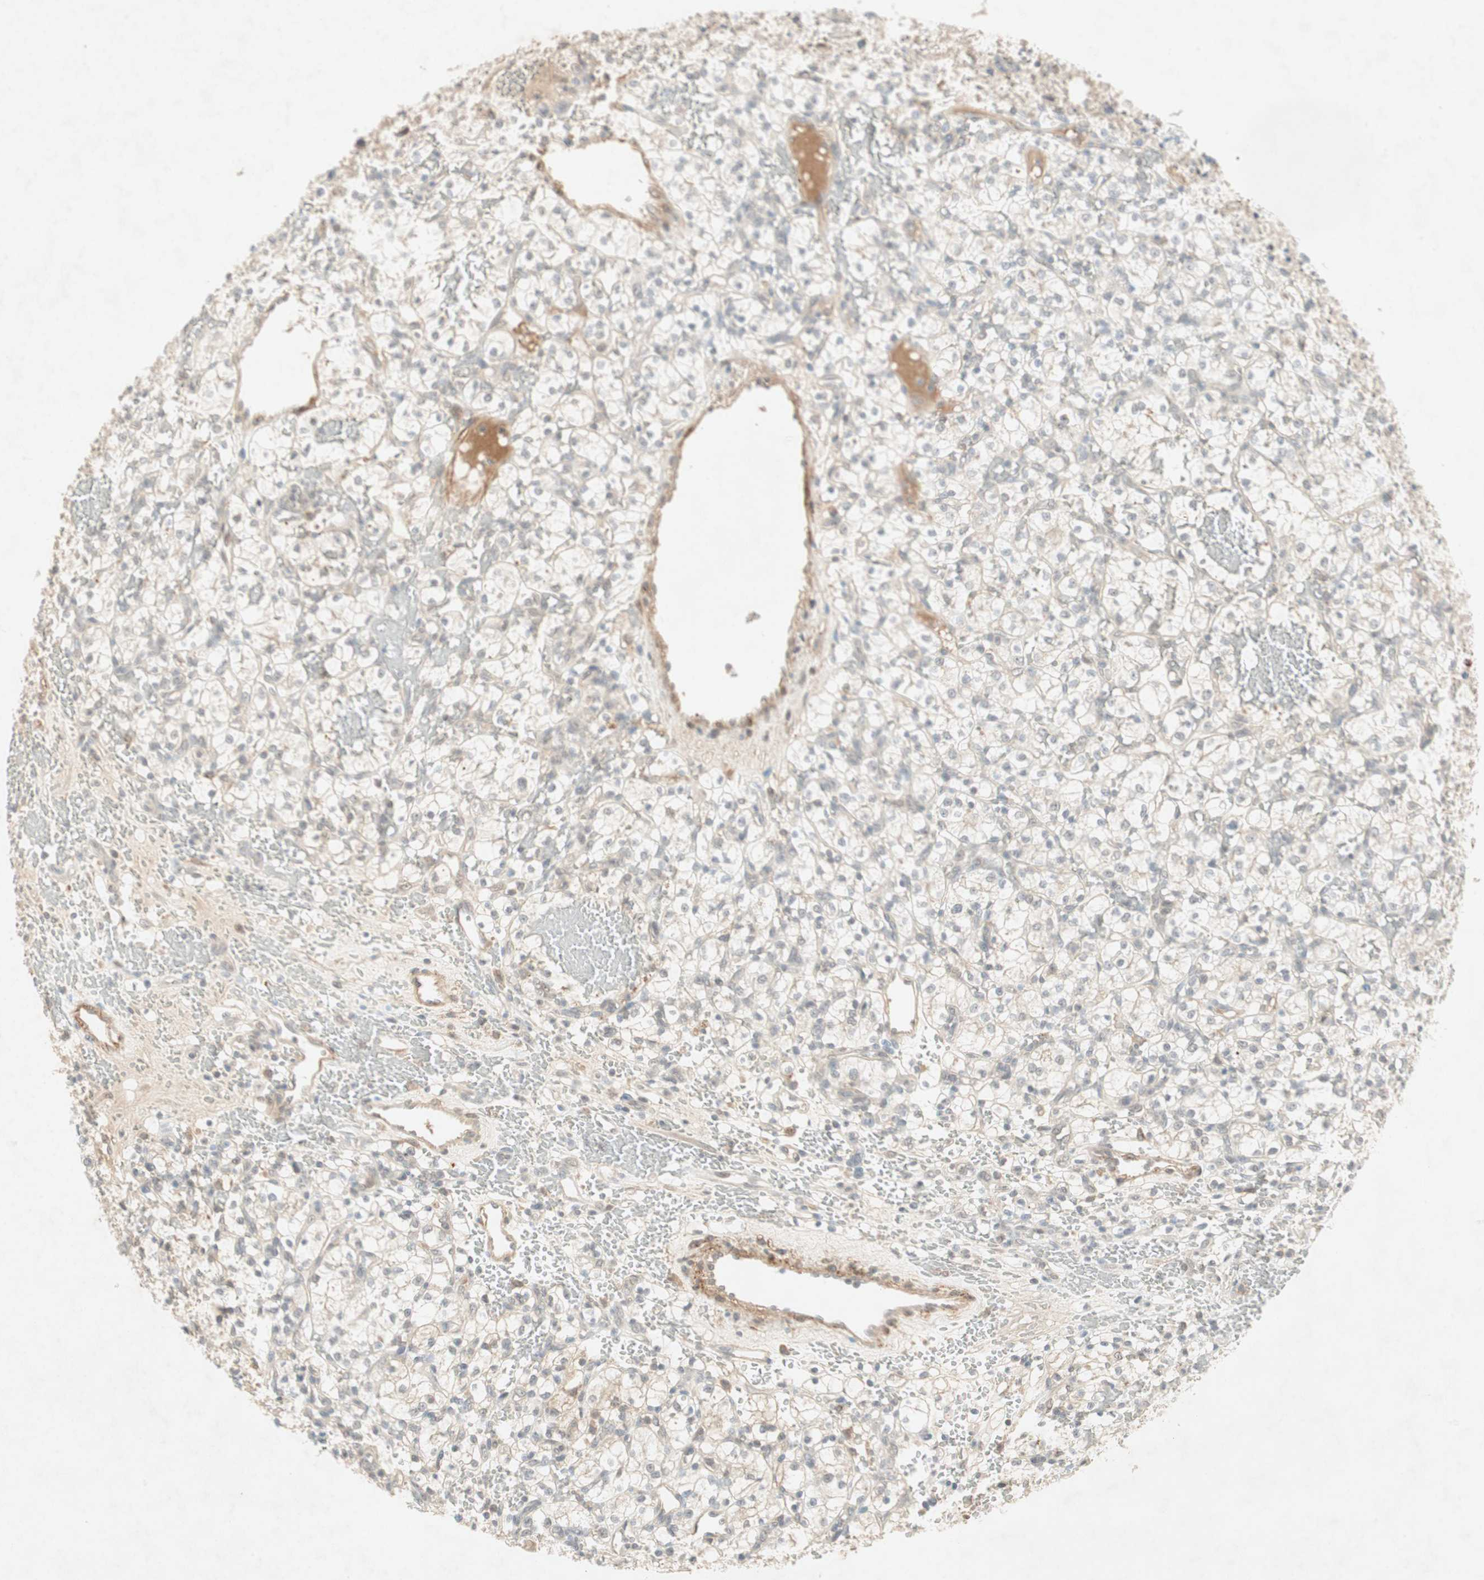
{"staining": {"intensity": "negative", "quantity": "none", "location": "none"}, "tissue": "renal cancer", "cell_type": "Tumor cells", "image_type": "cancer", "snomed": [{"axis": "morphology", "description": "Adenocarcinoma, NOS"}, {"axis": "topography", "description": "Kidney"}], "caption": "Immunohistochemistry of human renal cancer (adenocarcinoma) demonstrates no staining in tumor cells.", "gene": "RNGTT", "patient": {"sex": "female", "age": 60}}